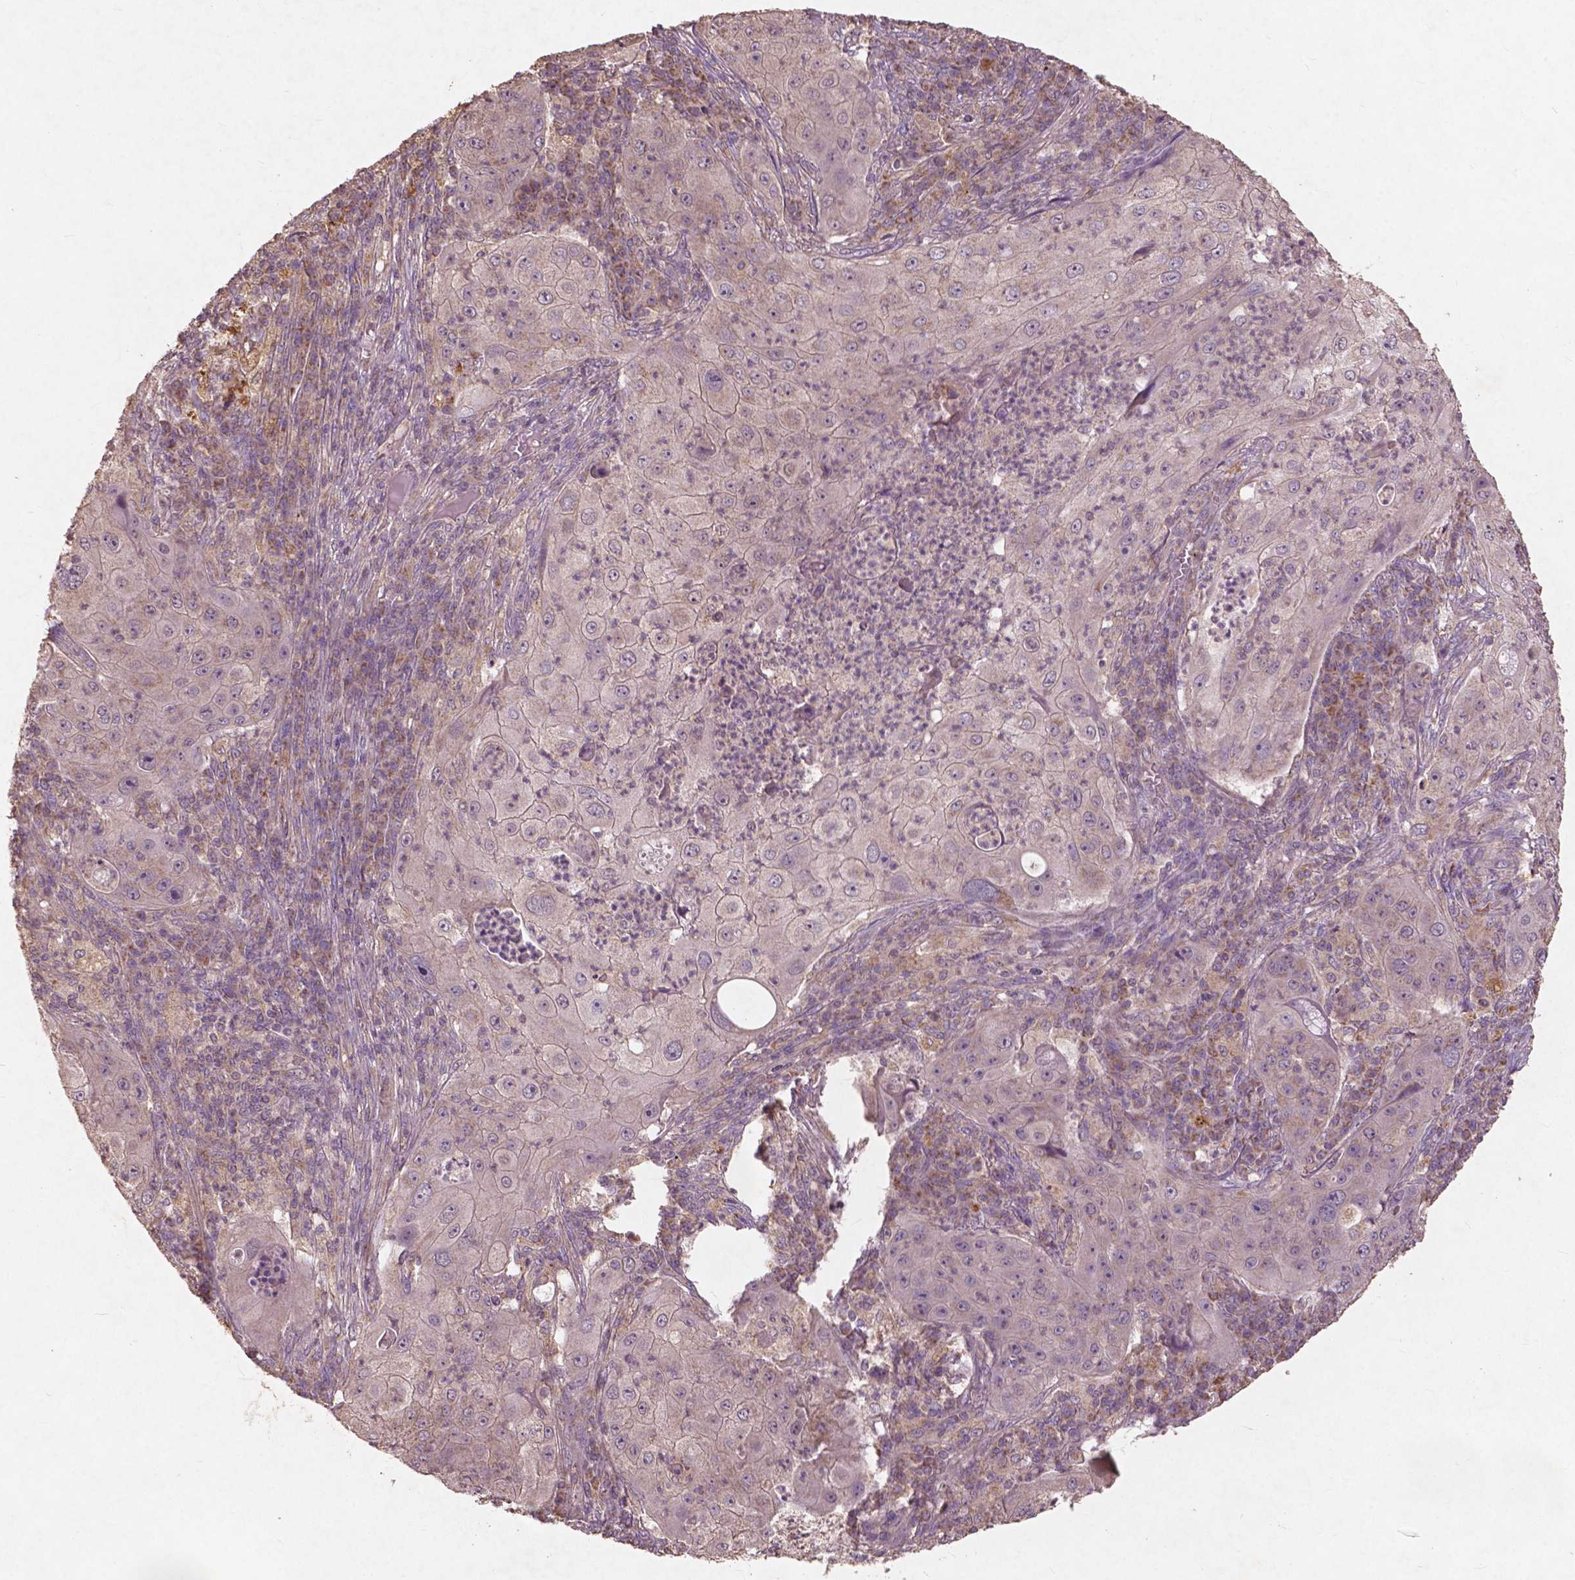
{"staining": {"intensity": "weak", "quantity": ">75%", "location": "cytoplasmic/membranous"}, "tissue": "lung cancer", "cell_type": "Tumor cells", "image_type": "cancer", "snomed": [{"axis": "morphology", "description": "Squamous cell carcinoma, NOS"}, {"axis": "topography", "description": "Lung"}], "caption": "Immunohistochemistry (IHC) histopathology image of neoplastic tissue: human lung cancer (squamous cell carcinoma) stained using immunohistochemistry displays low levels of weak protein expression localized specifically in the cytoplasmic/membranous of tumor cells, appearing as a cytoplasmic/membranous brown color.", "gene": "ST6GALNAC5", "patient": {"sex": "female", "age": 59}}